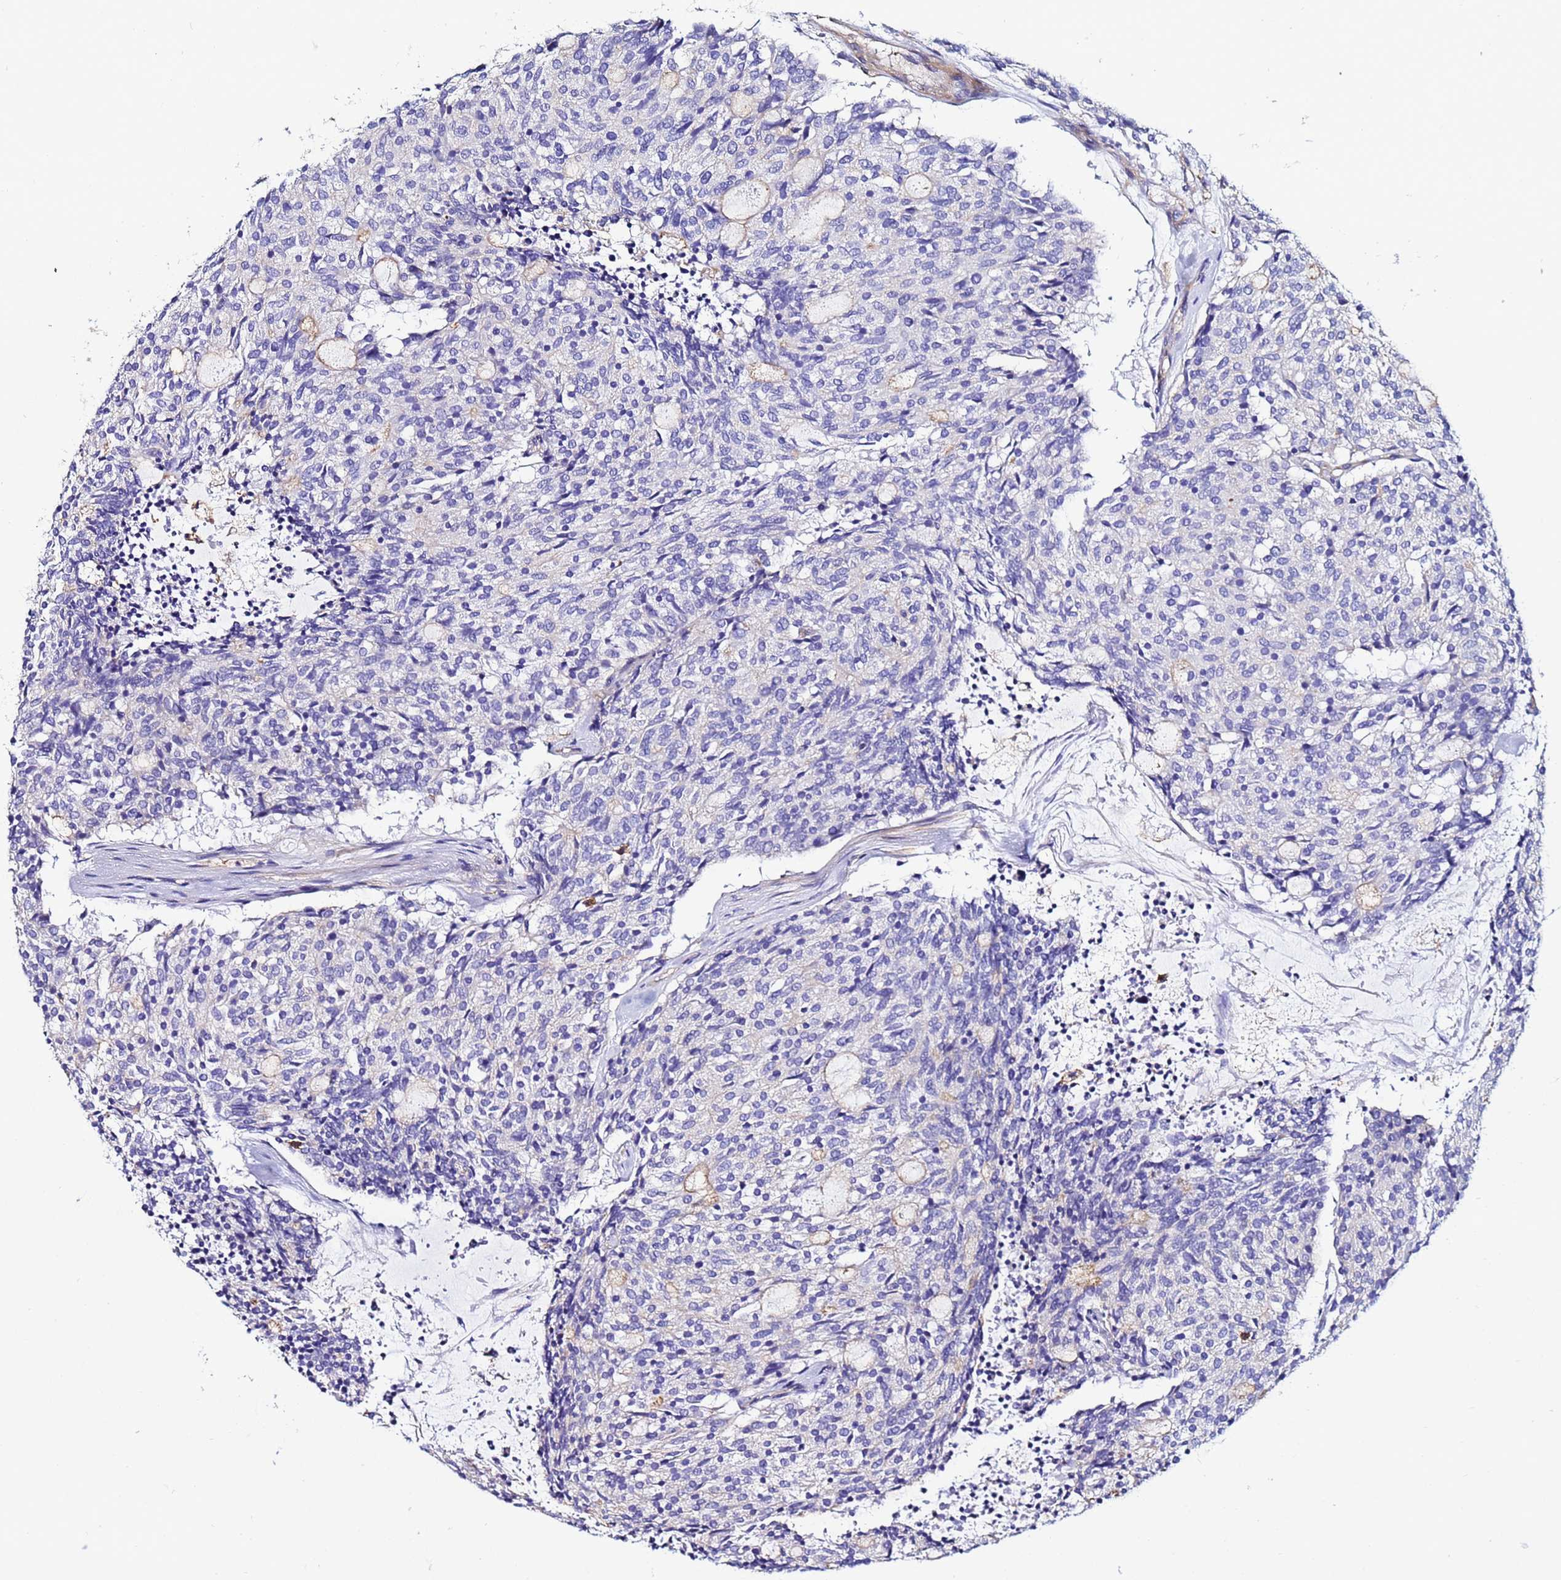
{"staining": {"intensity": "negative", "quantity": "none", "location": "none"}, "tissue": "carcinoid", "cell_type": "Tumor cells", "image_type": "cancer", "snomed": [{"axis": "morphology", "description": "Carcinoid, malignant, NOS"}, {"axis": "topography", "description": "Pancreas"}], "caption": "Immunohistochemistry micrograph of human carcinoid (malignant) stained for a protein (brown), which exhibits no staining in tumor cells. Brightfield microscopy of IHC stained with DAB (3,3'-diaminobenzidine) (brown) and hematoxylin (blue), captured at high magnification.", "gene": "ACTB", "patient": {"sex": "female", "age": 54}}